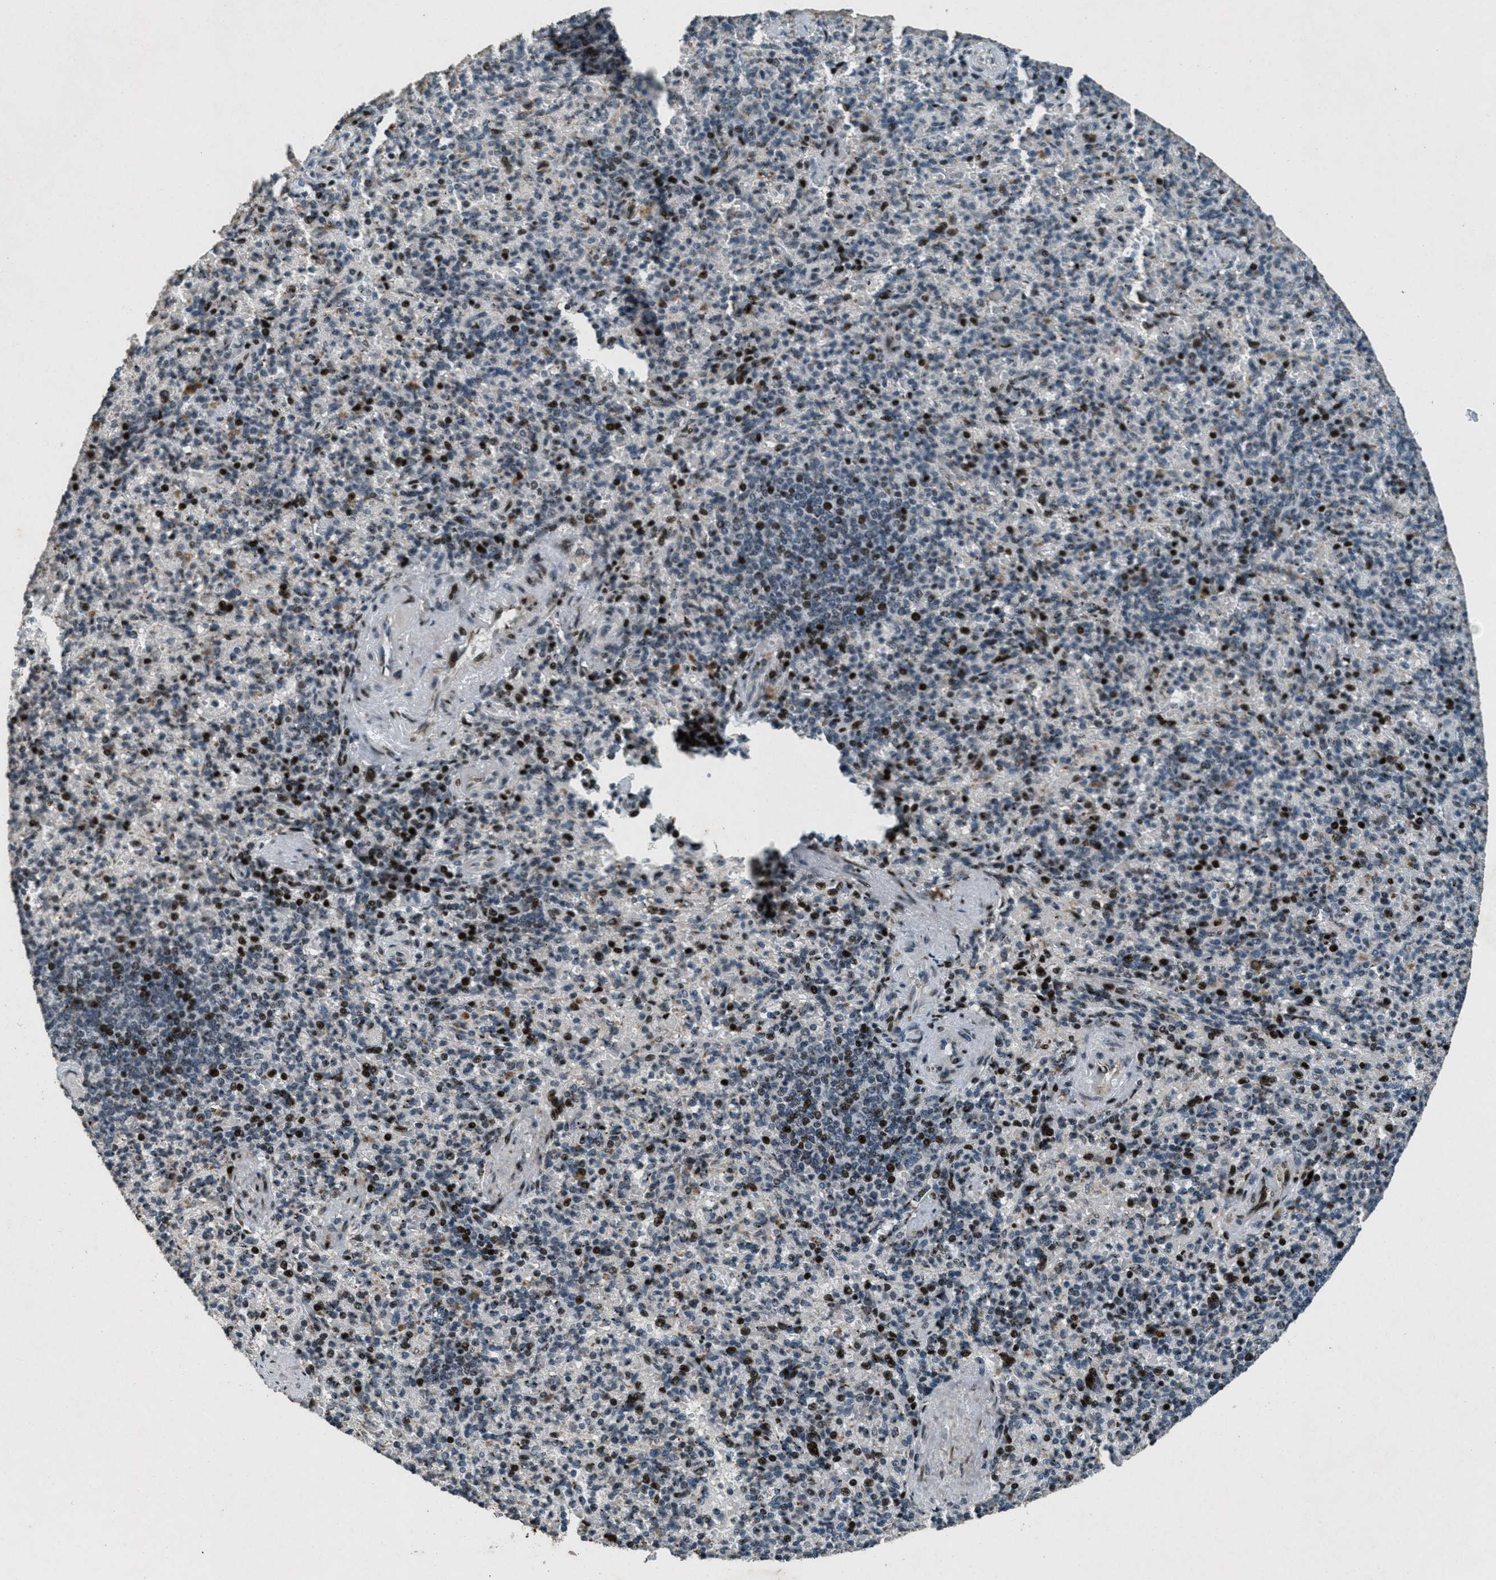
{"staining": {"intensity": "strong", "quantity": "<25%", "location": "nuclear"}, "tissue": "spleen", "cell_type": "Cells in red pulp", "image_type": "normal", "snomed": [{"axis": "morphology", "description": "Normal tissue, NOS"}, {"axis": "topography", "description": "Spleen"}], "caption": "The photomicrograph displays immunohistochemical staining of benign spleen. There is strong nuclear expression is appreciated in about <25% of cells in red pulp. The staining was performed using DAB (3,3'-diaminobenzidine), with brown indicating positive protein expression. Nuclei are stained blue with hematoxylin.", "gene": "GPC6", "patient": {"sex": "female", "age": 74}}